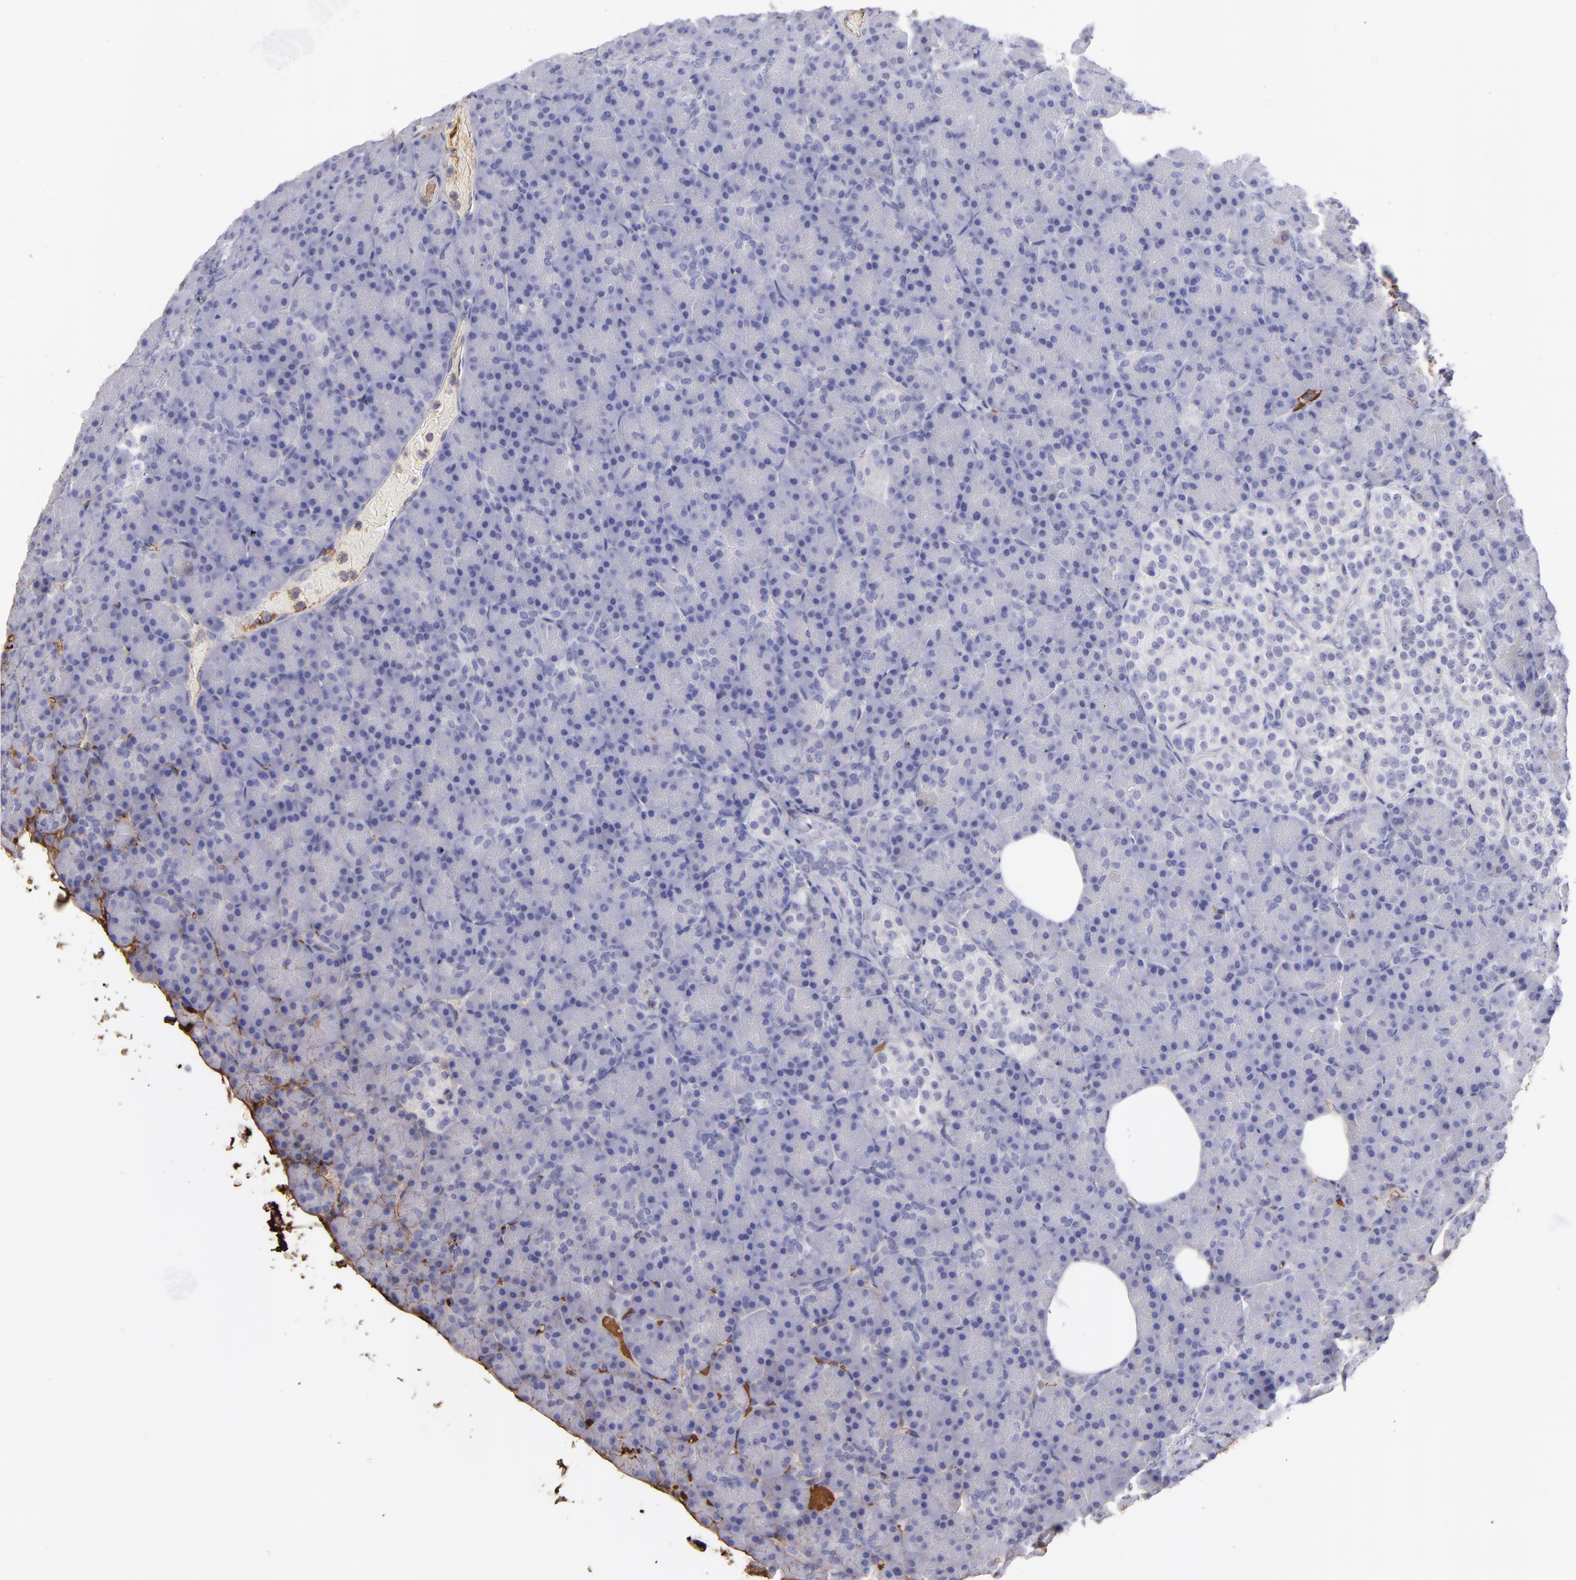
{"staining": {"intensity": "moderate", "quantity": "<25%", "location": "cytoplasmic/membranous"}, "tissue": "pancreas", "cell_type": "Exocrine glandular cells", "image_type": "normal", "snomed": [{"axis": "morphology", "description": "Normal tissue, NOS"}, {"axis": "topography", "description": "Pancreas"}], "caption": "Moderate cytoplasmic/membranous staining for a protein is identified in about <25% of exocrine glandular cells of normal pancreas using IHC.", "gene": "FGB", "patient": {"sex": "female", "age": 43}}